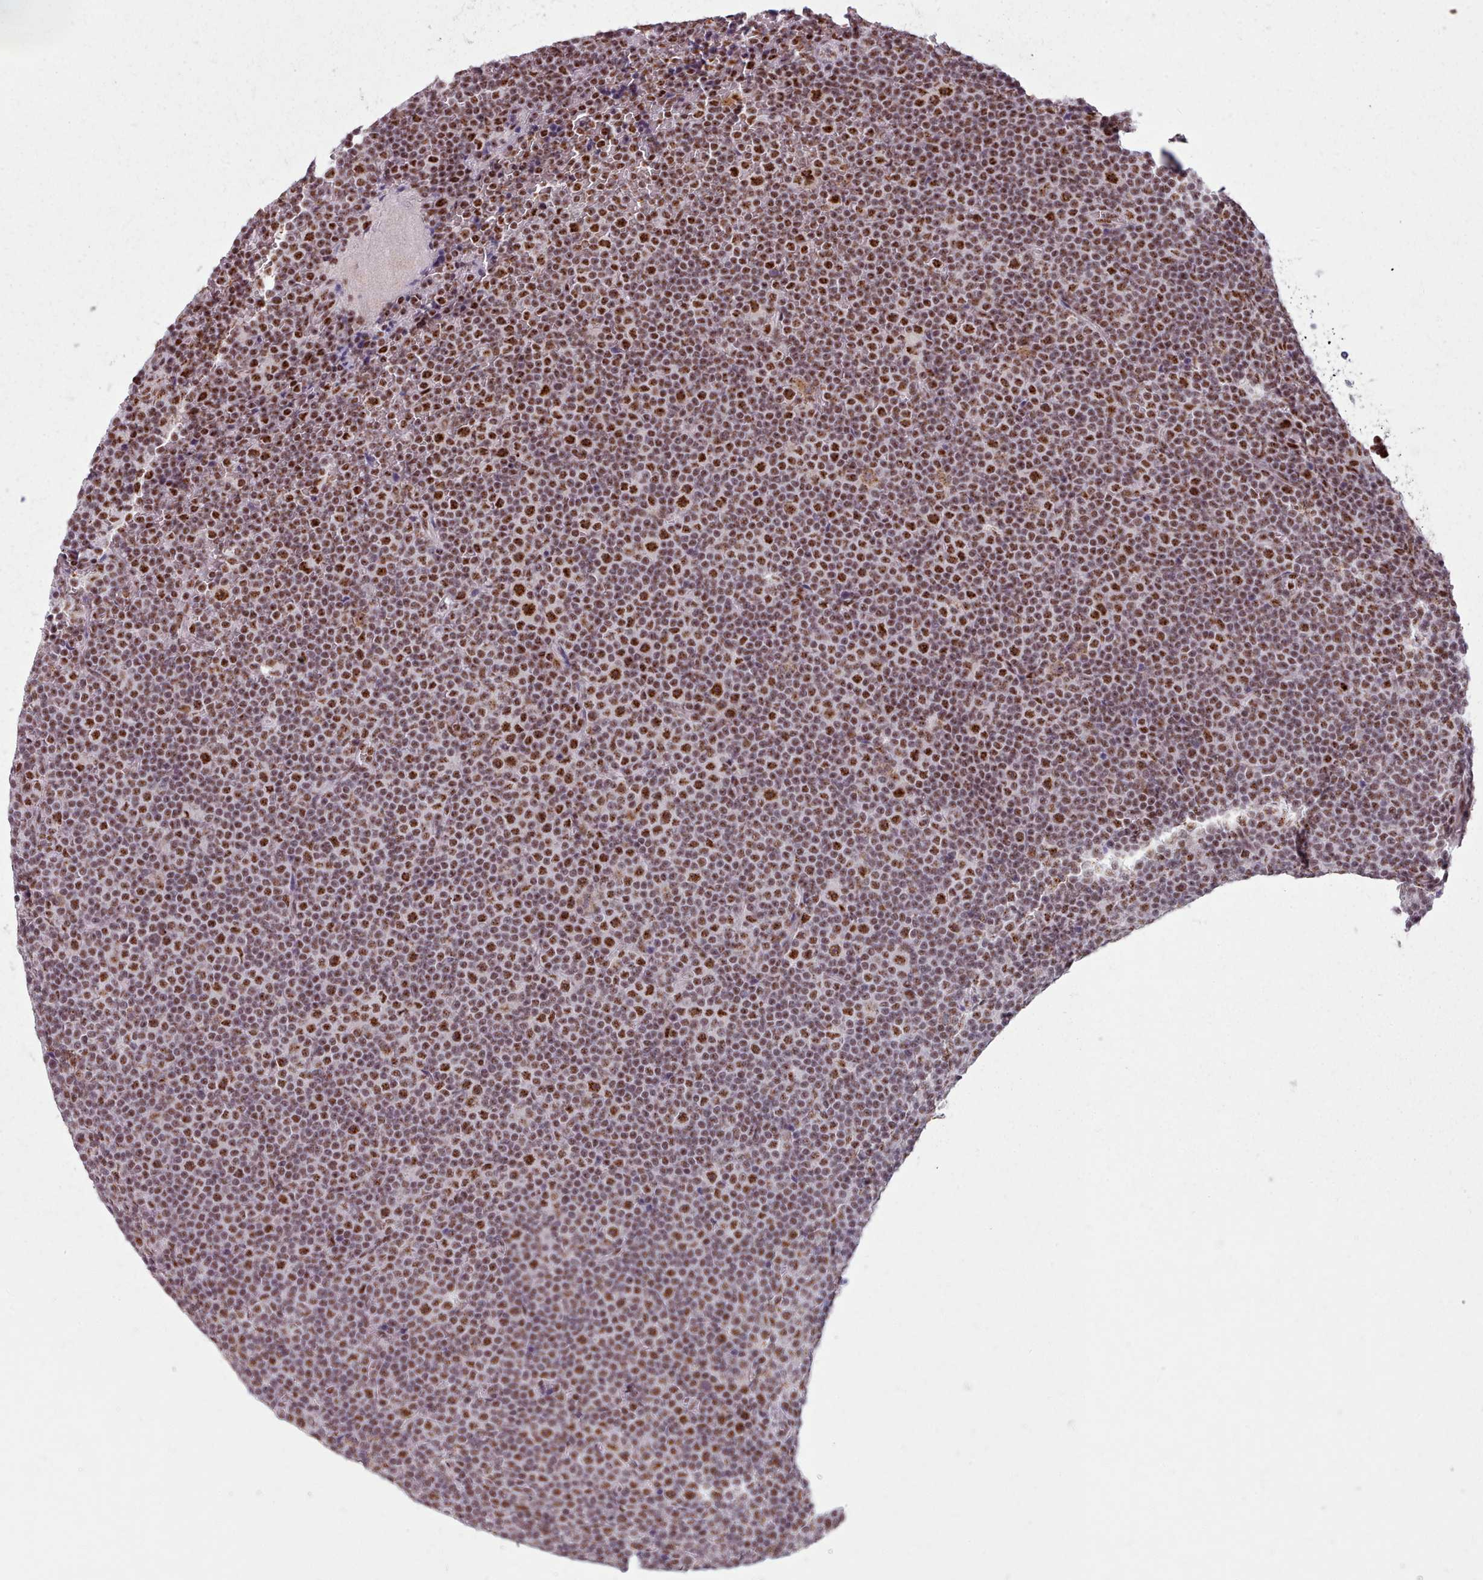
{"staining": {"intensity": "strong", "quantity": ">75%", "location": "nuclear"}, "tissue": "lymphoma", "cell_type": "Tumor cells", "image_type": "cancer", "snomed": [{"axis": "morphology", "description": "Malignant lymphoma, non-Hodgkin's type, Low grade"}, {"axis": "topography", "description": "Lymph node"}], "caption": "This histopathology image demonstrates lymphoma stained with immunohistochemistry (IHC) to label a protein in brown. The nuclear of tumor cells show strong positivity for the protein. Nuclei are counter-stained blue.", "gene": "SRRM1", "patient": {"sex": "female", "age": 67}}